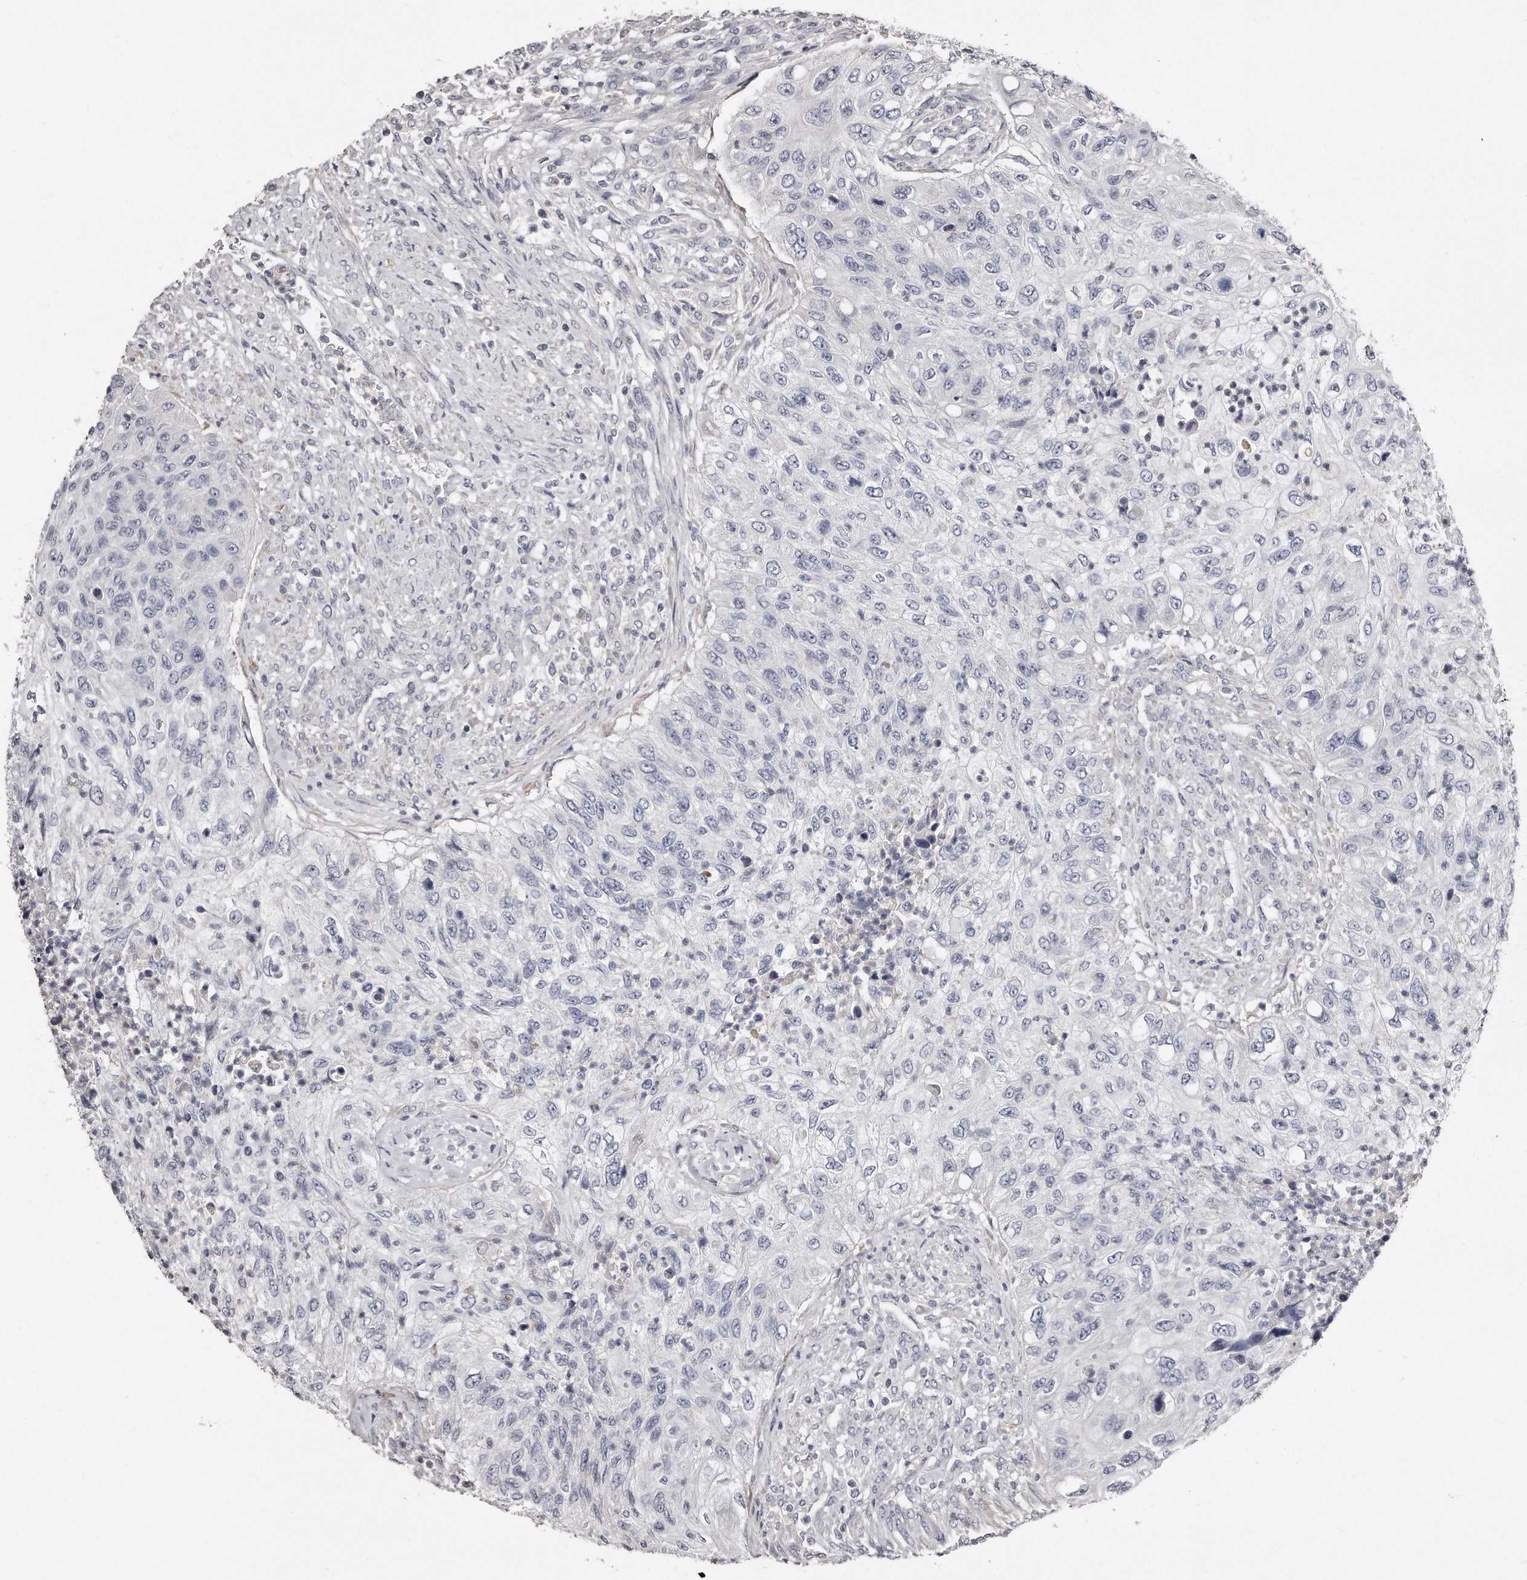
{"staining": {"intensity": "negative", "quantity": "none", "location": "none"}, "tissue": "urothelial cancer", "cell_type": "Tumor cells", "image_type": "cancer", "snomed": [{"axis": "morphology", "description": "Urothelial carcinoma, High grade"}, {"axis": "topography", "description": "Urinary bladder"}], "caption": "An immunohistochemistry (IHC) histopathology image of urothelial cancer is shown. There is no staining in tumor cells of urothelial cancer. The staining was performed using DAB to visualize the protein expression in brown, while the nuclei were stained in blue with hematoxylin (Magnification: 20x).", "gene": "LMOD1", "patient": {"sex": "female", "age": 60}}